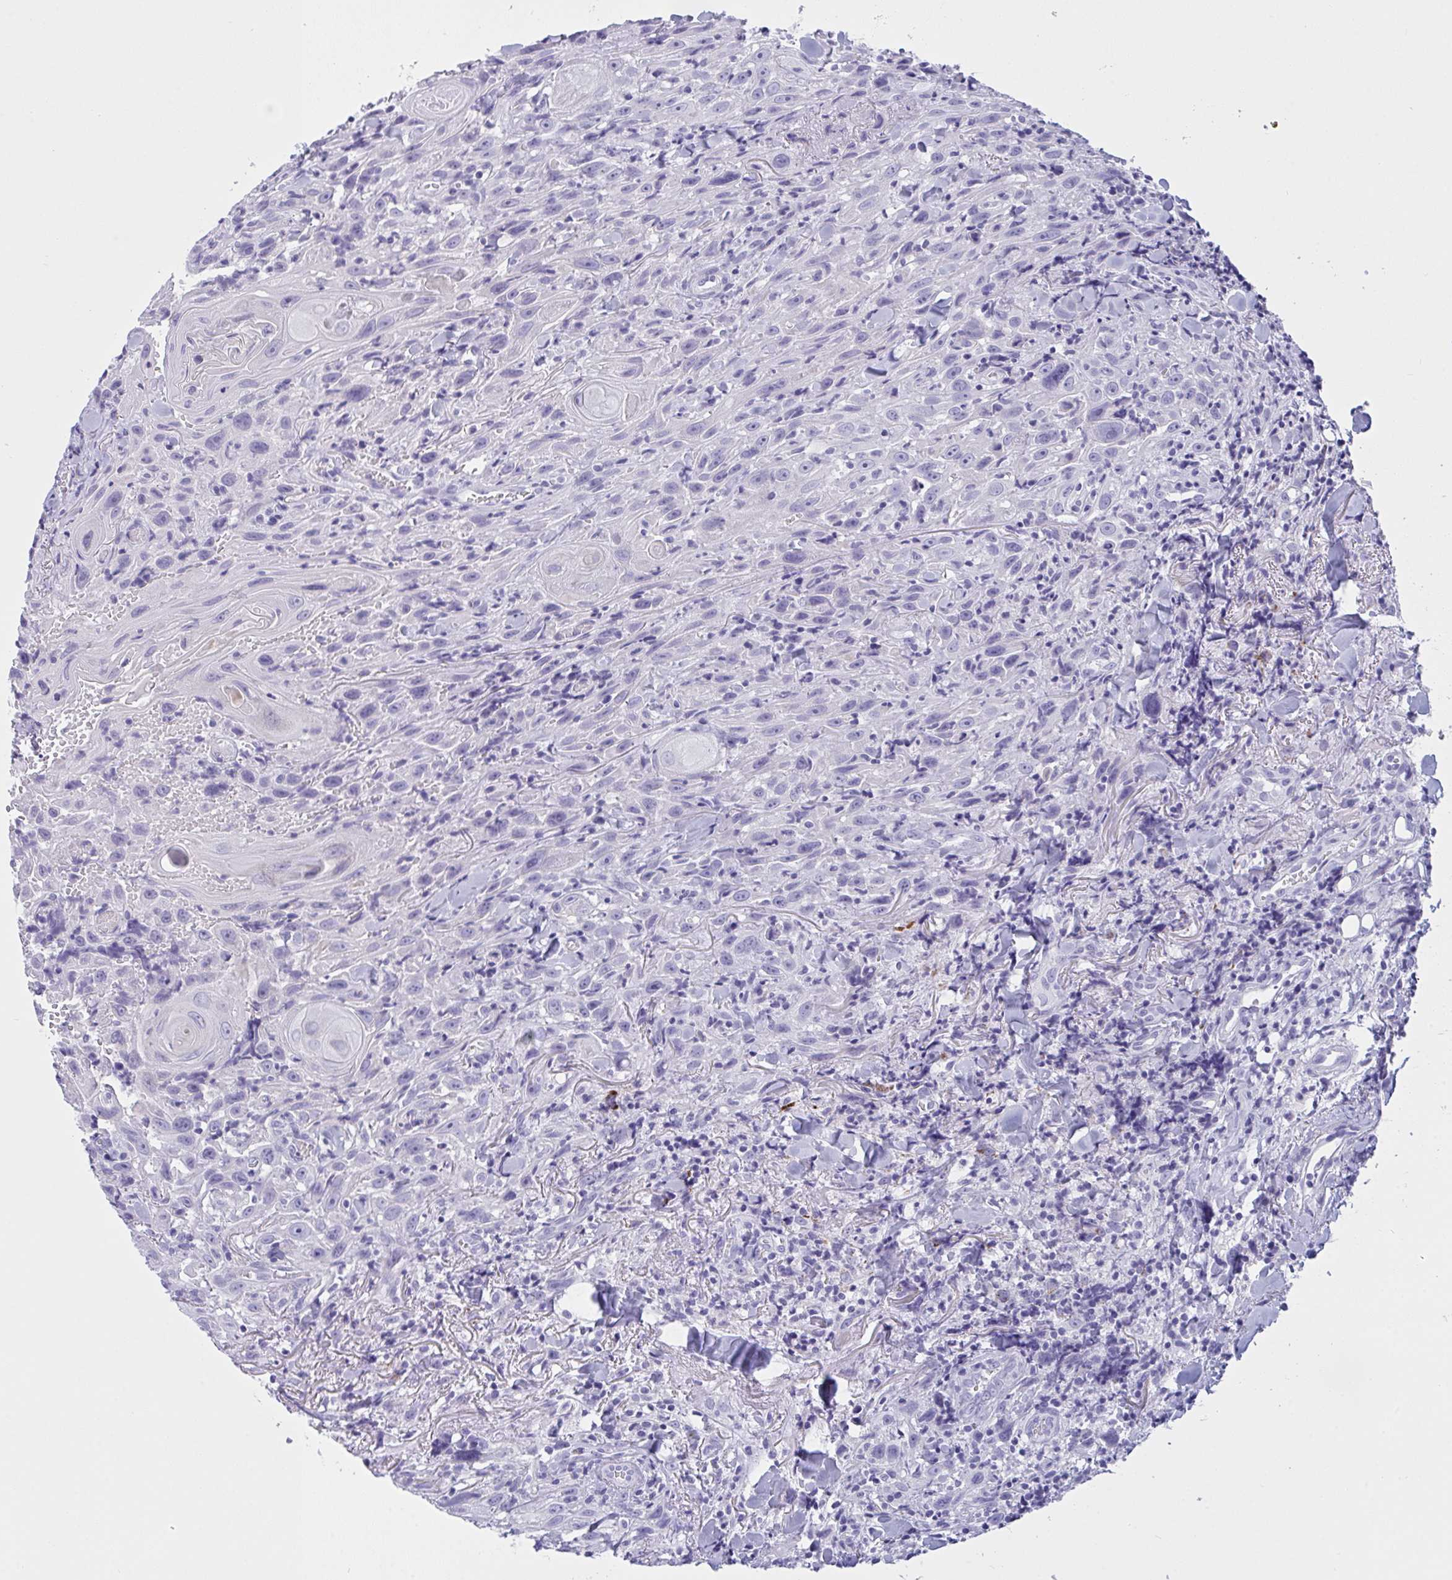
{"staining": {"intensity": "negative", "quantity": "none", "location": "none"}, "tissue": "head and neck cancer", "cell_type": "Tumor cells", "image_type": "cancer", "snomed": [{"axis": "morphology", "description": "Squamous cell carcinoma, NOS"}, {"axis": "topography", "description": "Head-Neck"}], "caption": "Tumor cells are negative for brown protein staining in head and neck cancer (squamous cell carcinoma).", "gene": "OXLD1", "patient": {"sex": "female", "age": 95}}